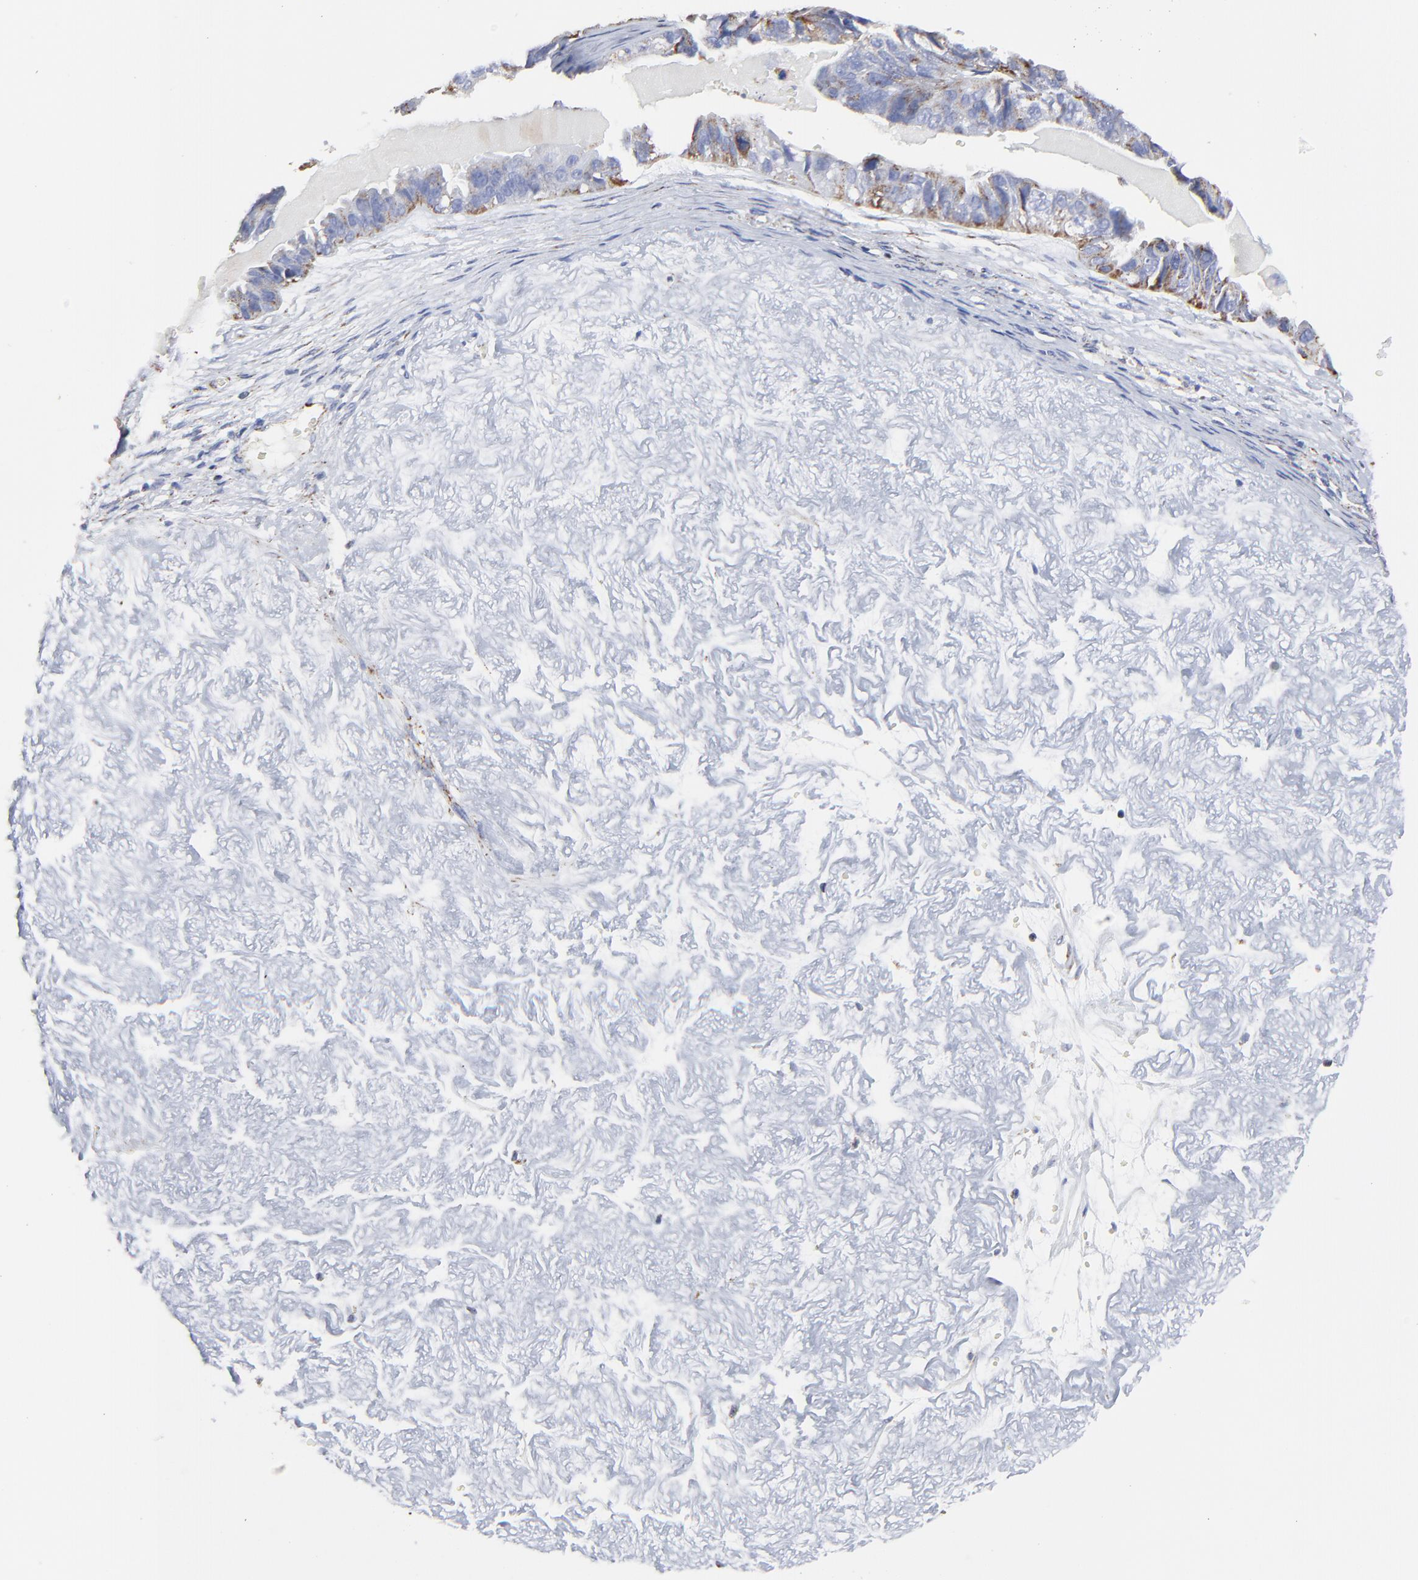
{"staining": {"intensity": "moderate", "quantity": "<25%", "location": "cytoplasmic/membranous"}, "tissue": "ovarian cancer", "cell_type": "Tumor cells", "image_type": "cancer", "snomed": [{"axis": "morphology", "description": "Carcinoma, endometroid"}, {"axis": "topography", "description": "Ovary"}], "caption": "Protein expression by IHC exhibits moderate cytoplasmic/membranous staining in approximately <25% of tumor cells in ovarian cancer.", "gene": "PINK1", "patient": {"sex": "female", "age": 85}}